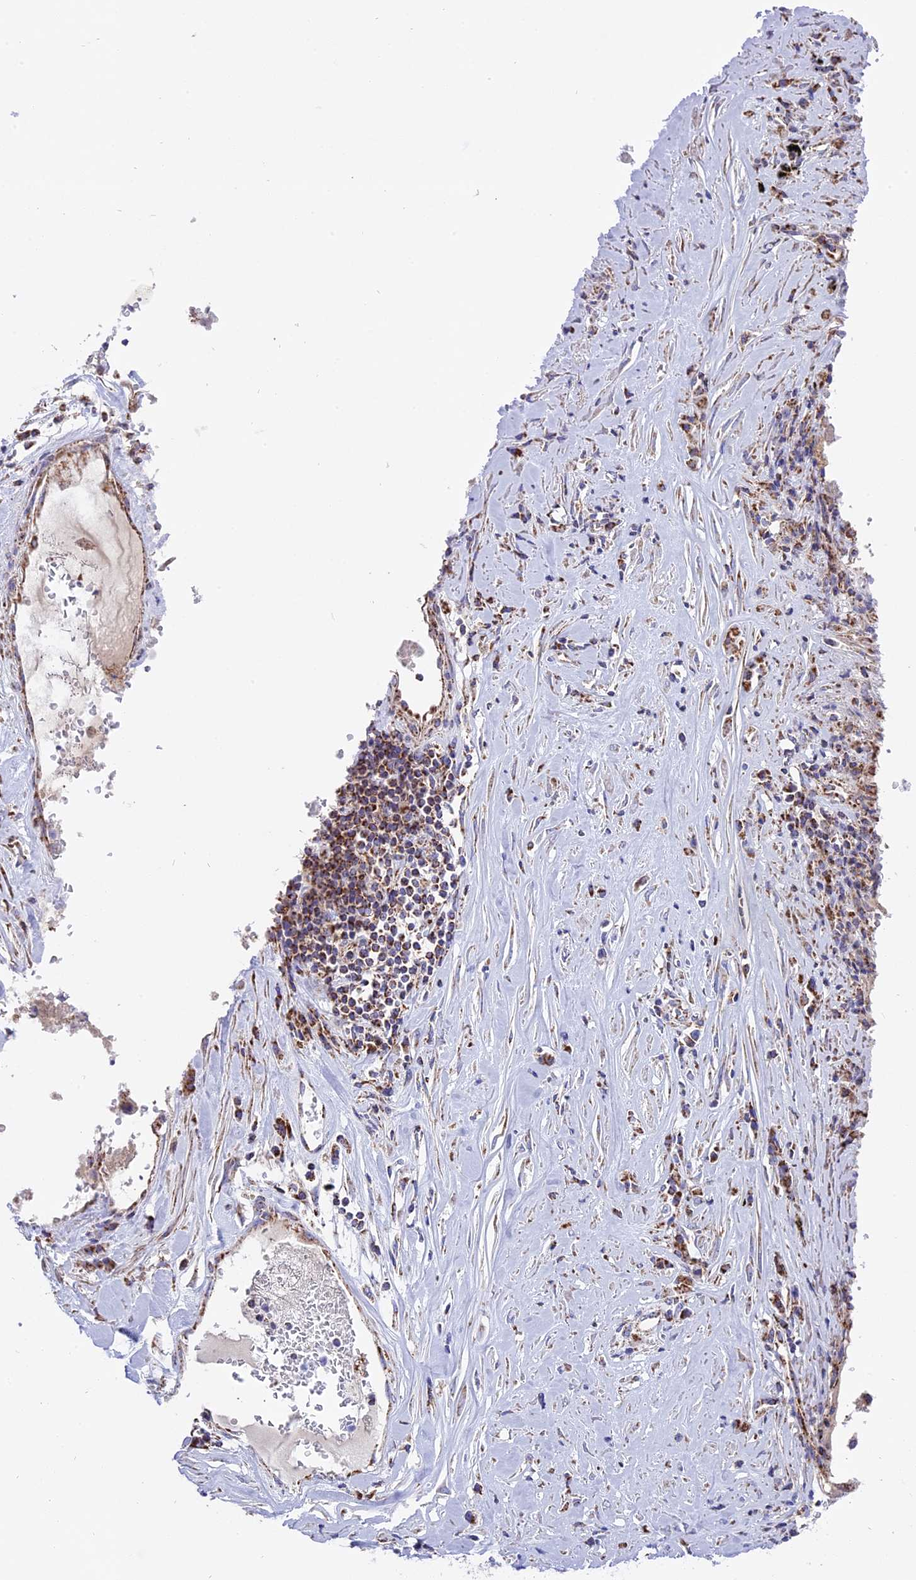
{"staining": {"intensity": "strong", "quantity": ">75%", "location": "cytoplasmic/membranous"}, "tissue": "lung cancer", "cell_type": "Tumor cells", "image_type": "cancer", "snomed": [{"axis": "morphology", "description": "Squamous cell carcinoma, NOS"}, {"axis": "topography", "description": "Lung"}], "caption": "Lung squamous cell carcinoma stained with a protein marker displays strong staining in tumor cells.", "gene": "MRPS34", "patient": {"sex": "male", "age": 61}}